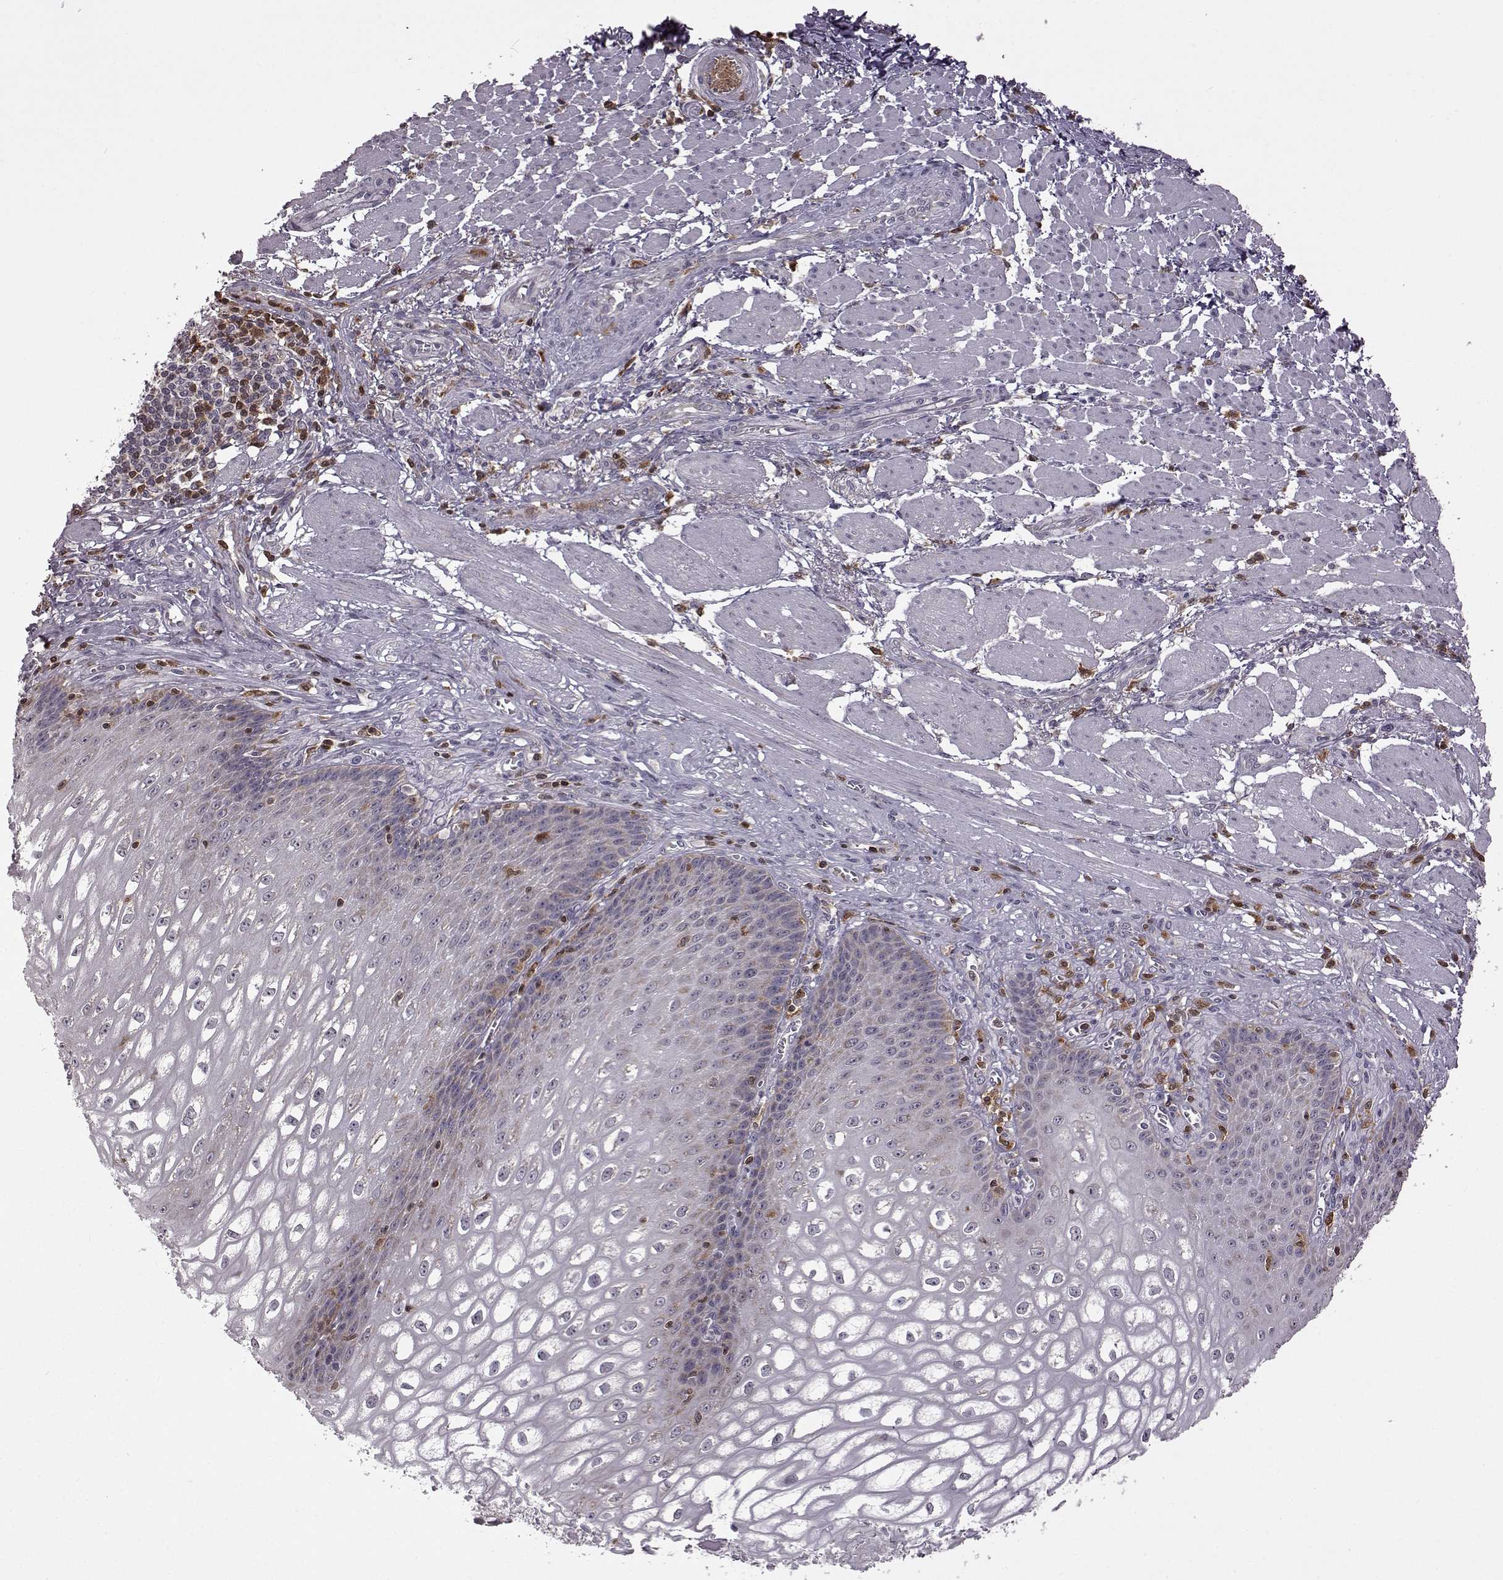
{"staining": {"intensity": "negative", "quantity": "none", "location": "none"}, "tissue": "esophagus", "cell_type": "Squamous epithelial cells", "image_type": "normal", "snomed": [{"axis": "morphology", "description": "Normal tissue, NOS"}, {"axis": "topography", "description": "Esophagus"}], "caption": "Immunohistochemical staining of normal esophagus demonstrates no significant staining in squamous epithelial cells. The staining was performed using DAB (3,3'-diaminobenzidine) to visualize the protein expression in brown, while the nuclei were stained in blue with hematoxylin (Magnification: 20x).", "gene": "DOK2", "patient": {"sex": "male", "age": 58}}